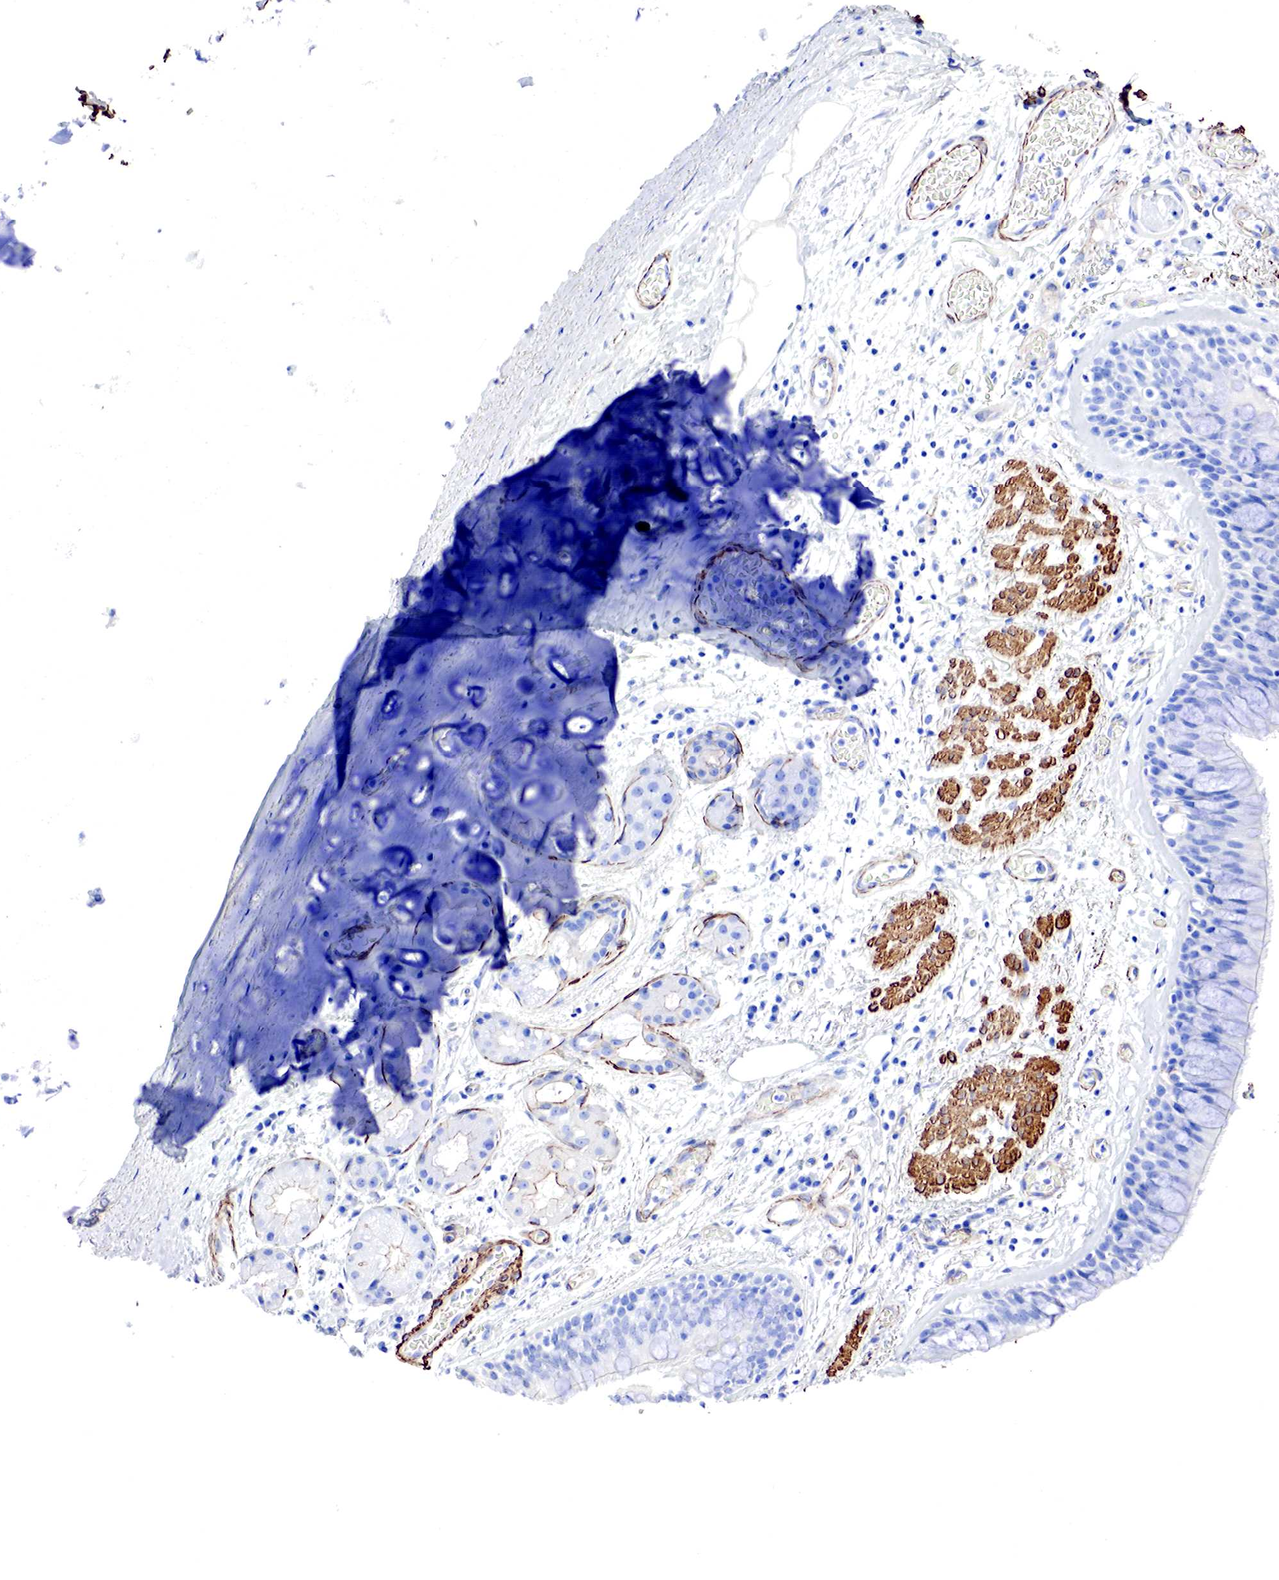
{"staining": {"intensity": "negative", "quantity": "none", "location": "none"}, "tissue": "bronchus", "cell_type": "Respiratory epithelial cells", "image_type": "normal", "snomed": [{"axis": "morphology", "description": "Normal tissue, NOS"}, {"axis": "topography", "description": "Bronchus"}, {"axis": "topography", "description": "Lung"}], "caption": "Immunohistochemical staining of benign human bronchus shows no significant staining in respiratory epithelial cells. (Stains: DAB (3,3'-diaminobenzidine) immunohistochemistry (IHC) with hematoxylin counter stain, Microscopy: brightfield microscopy at high magnification).", "gene": "TPM1", "patient": {"sex": "female", "age": 57}}